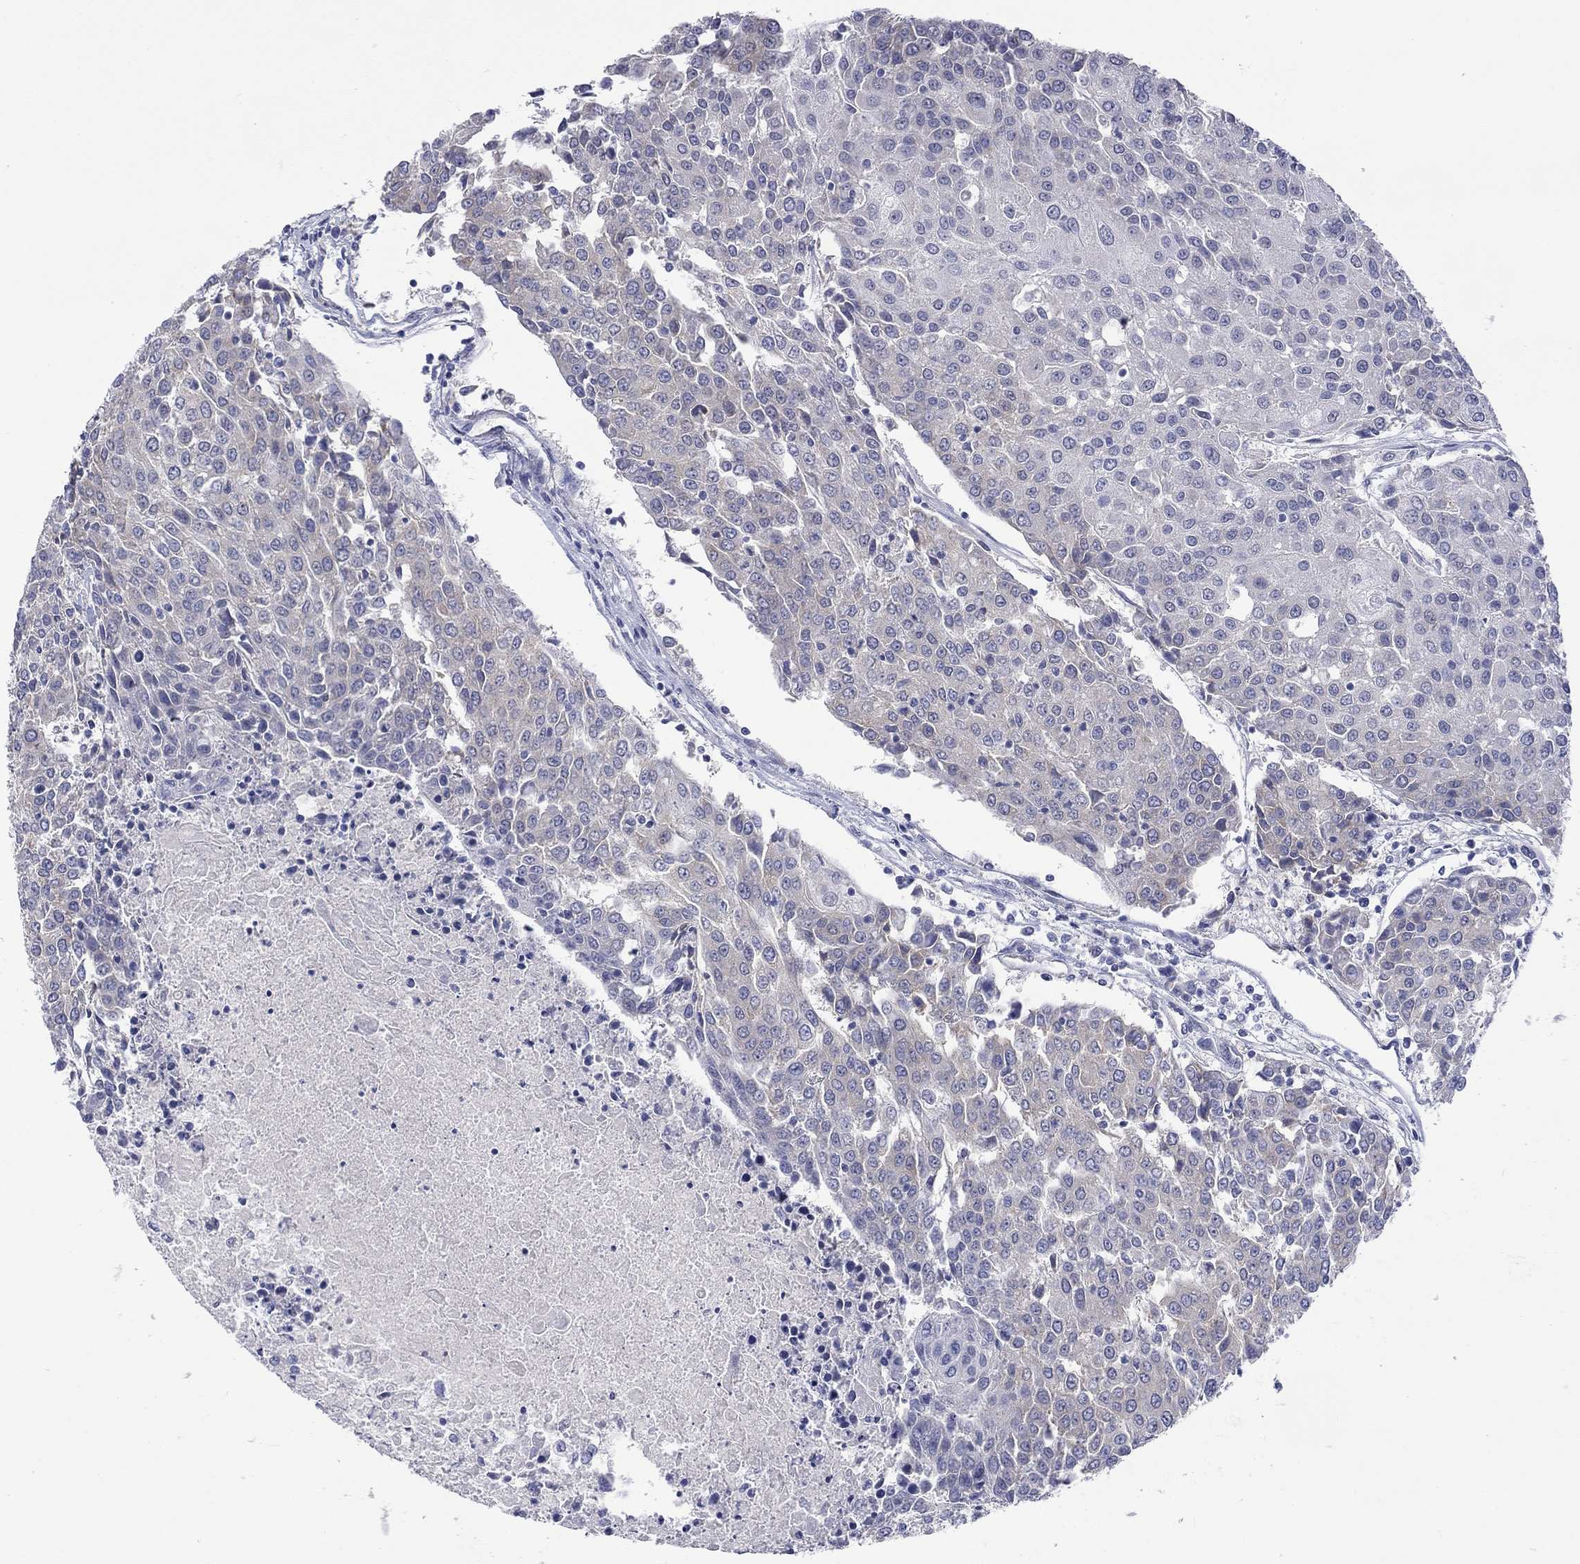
{"staining": {"intensity": "negative", "quantity": "none", "location": "none"}, "tissue": "urothelial cancer", "cell_type": "Tumor cells", "image_type": "cancer", "snomed": [{"axis": "morphology", "description": "Urothelial carcinoma, High grade"}, {"axis": "topography", "description": "Urinary bladder"}], "caption": "Histopathology image shows no protein positivity in tumor cells of urothelial cancer tissue.", "gene": "CERS1", "patient": {"sex": "female", "age": 85}}